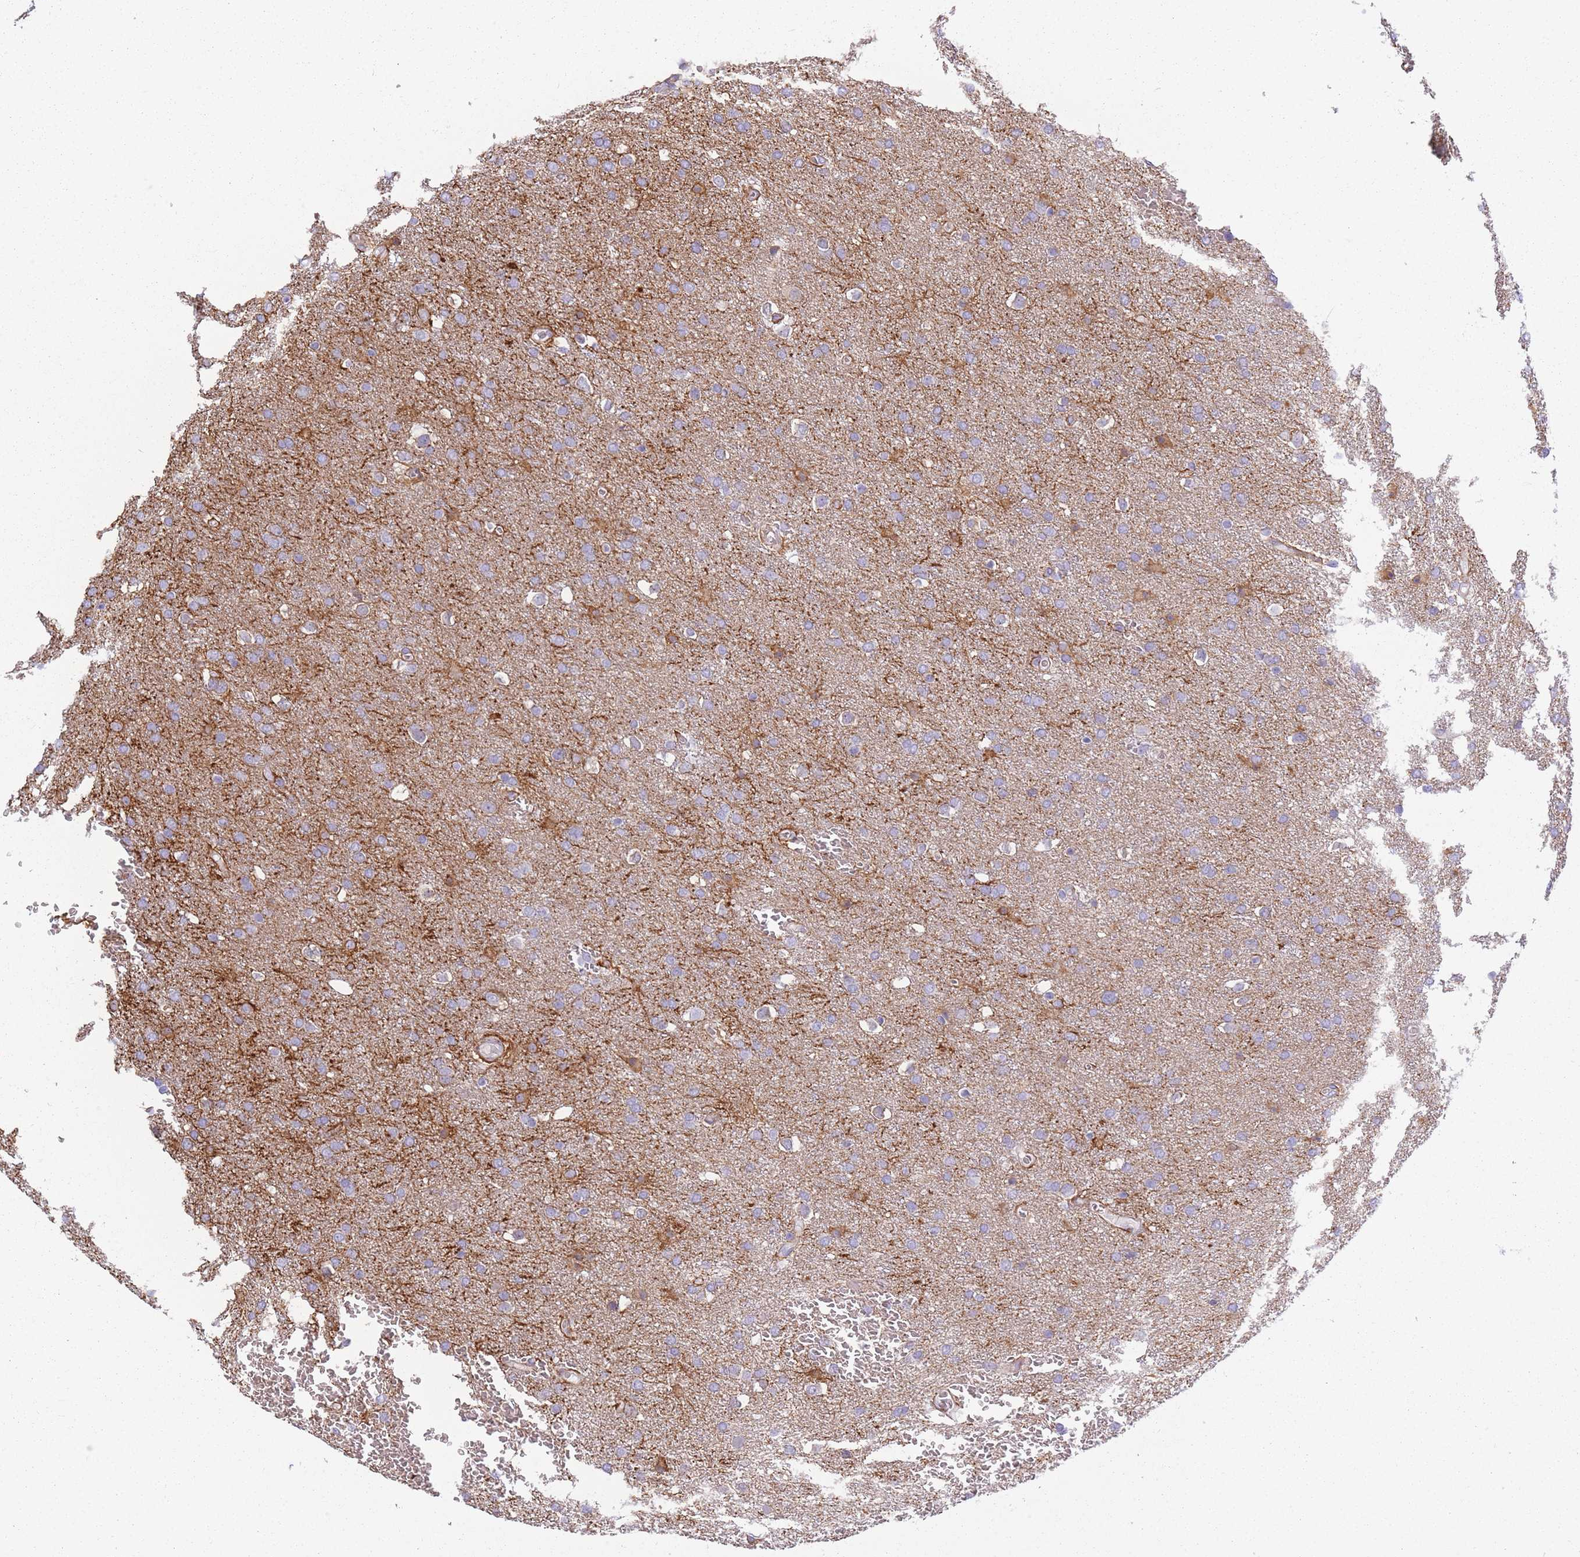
{"staining": {"intensity": "negative", "quantity": "none", "location": "none"}, "tissue": "glioma", "cell_type": "Tumor cells", "image_type": "cancer", "snomed": [{"axis": "morphology", "description": "Glioma, malignant, Low grade"}, {"axis": "topography", "description": "Brain"}], "caption": "A histopathology image of malignant glioma (low-grade) stained for a protein reveals no brown staining in tumor cells.", "gene": "ADD1", "patient": {"sex": "female", "age": 32}}